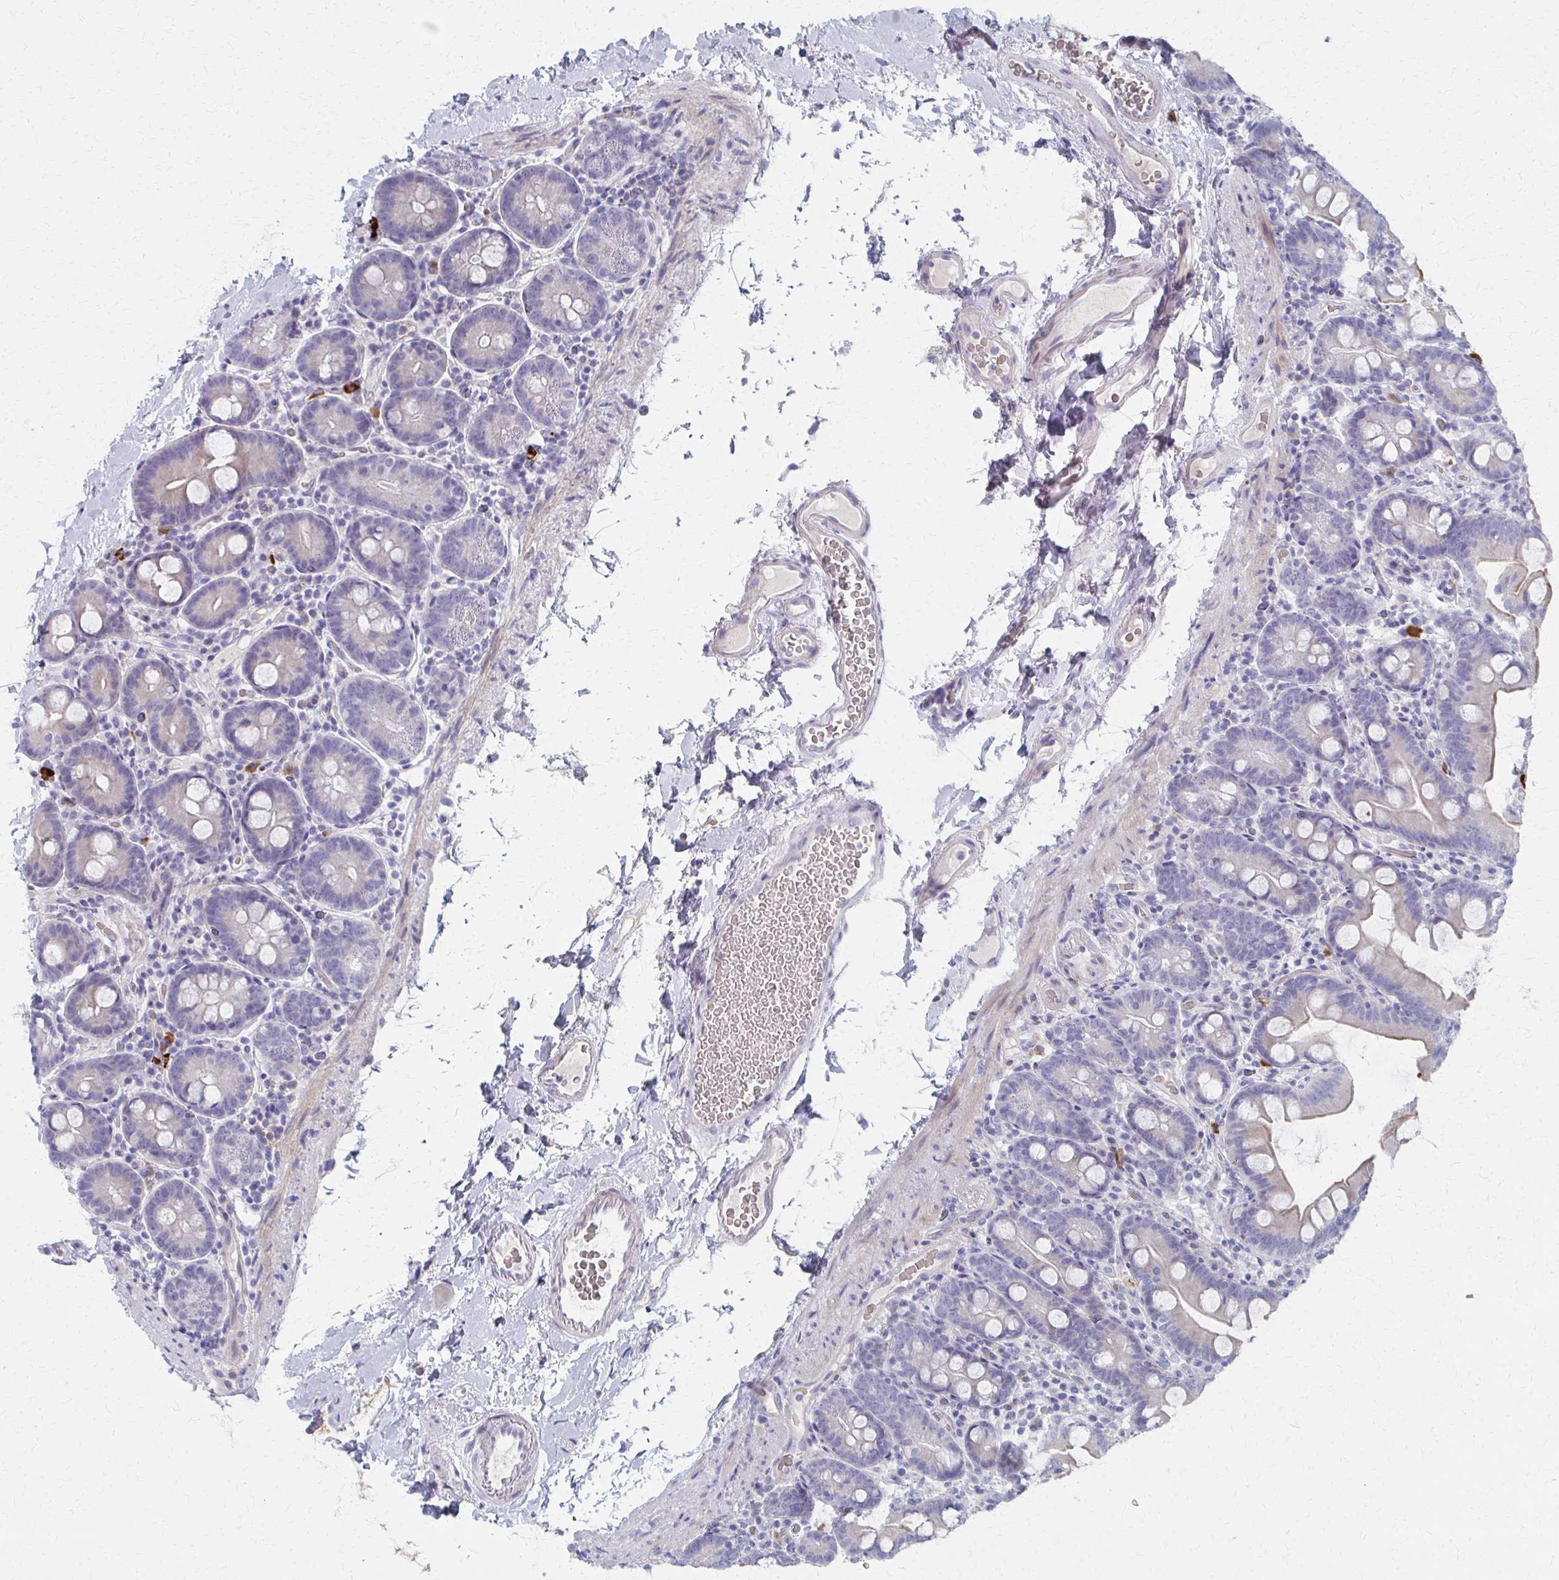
{"staining": {"intensity": "negative", "quantity": "none", "location": "none"}, "tissue": "small intestine", "cell_type": "Glandular cells", "image_type": "normal", "snomed": [{"axis": "morphology", "description": "Normal tissue, NOS"}, {"axis": "topography", "description": "Small intestine"}], "caption": "Small intestine stained for a protein using immunohistochemistry (IHC) displays no staining glandular cells.", "gene": "MS4A2", "patient": {"sex": "female", "age": 68}}